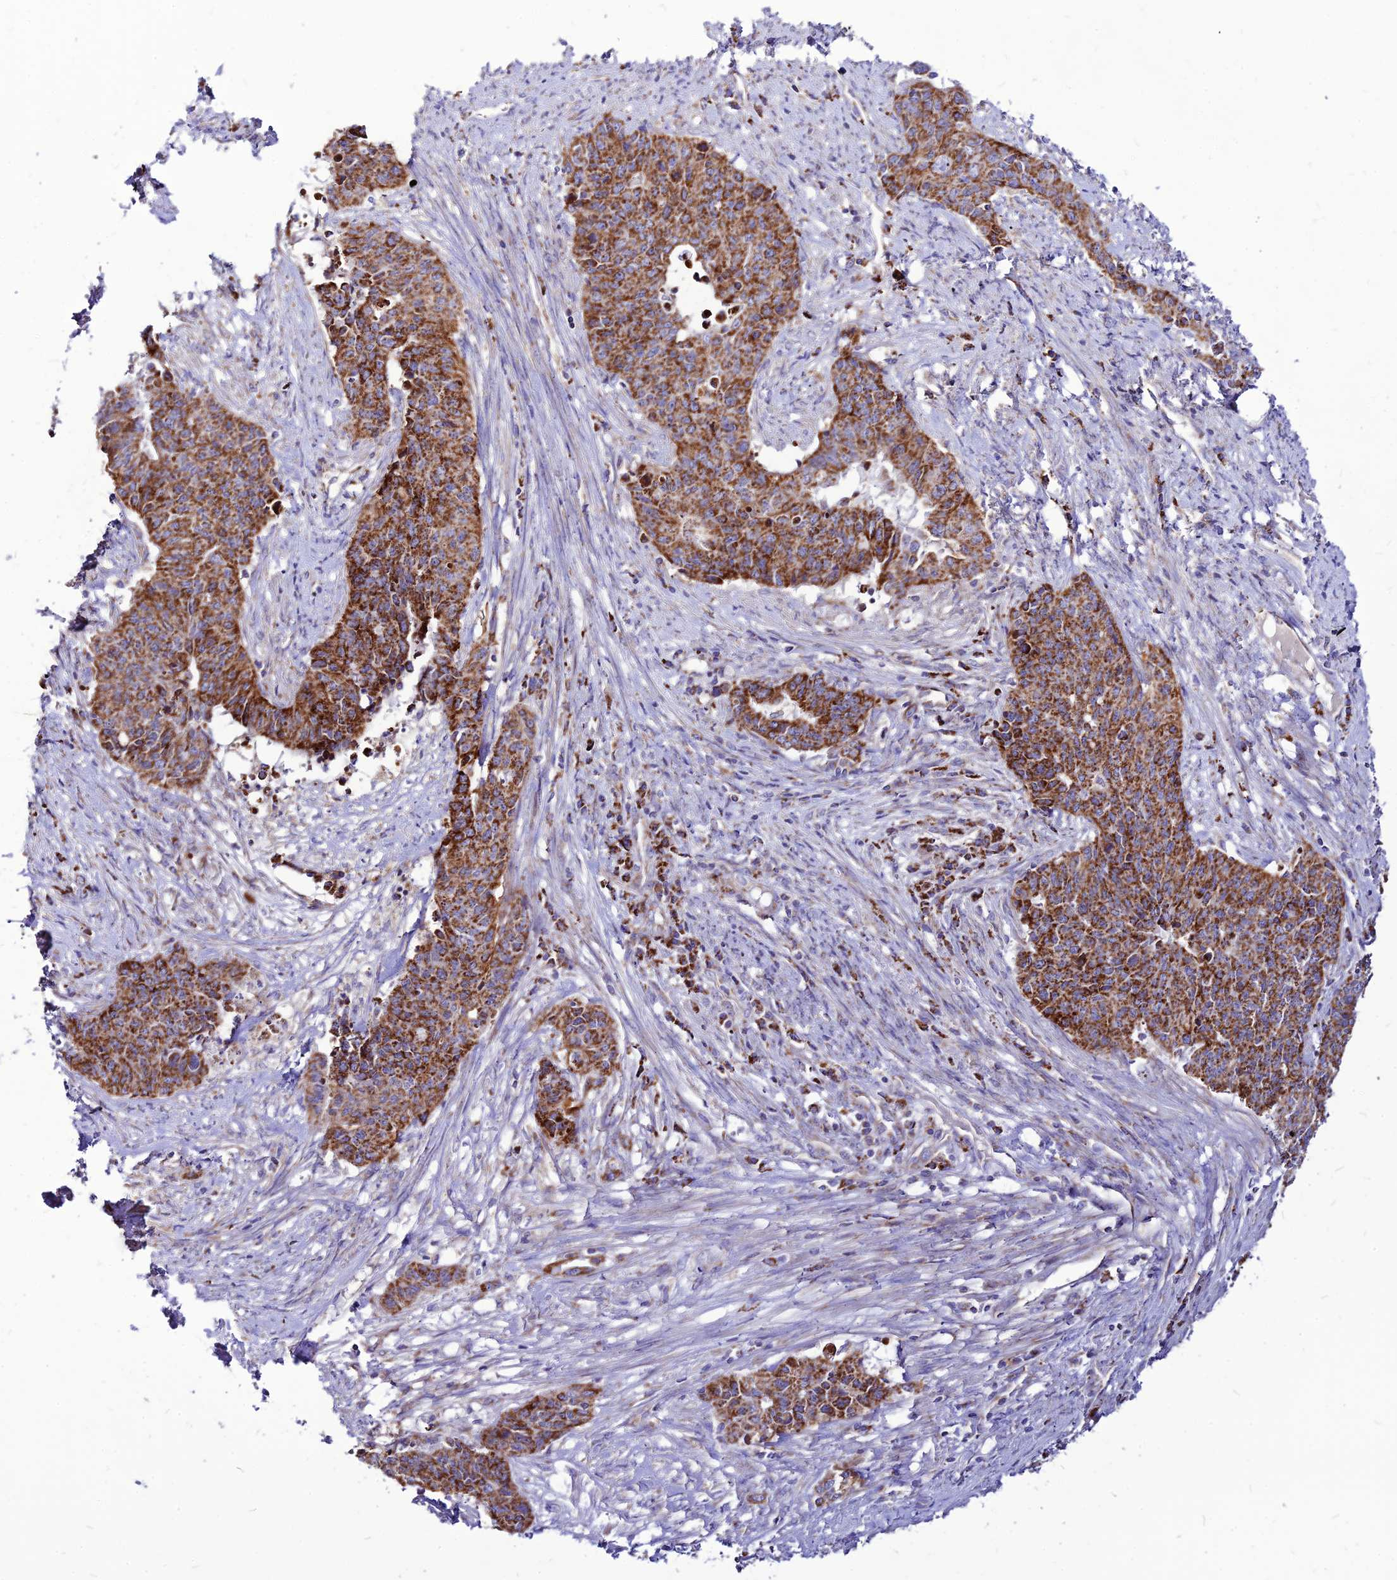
{"staining": {"intensity": "strong", "quantity": ">75%", "location": "cytoplasmic/membranous"}, "tissue": "endometrial cancer", "cell_type": "Tumor cells", "image_type": "cancer", "snomed": [{"axis": "morphology", "description": "Adenocarcinoma, NOS"}, {"axis": "topography", "description": "Endometrium"}], "caption": "Tumor cells show strong cytoplasmic/membranous staining in approximately >75% of cells in endometrial adenocarcinoma. The staining was performed using DAB to visualize the protein expression in brown, while the nuclei were stained in blue with hematoxylin (Magnification: 20x).", "gene": "ECI1", "patient": {"sex": "female", "age": 59}}